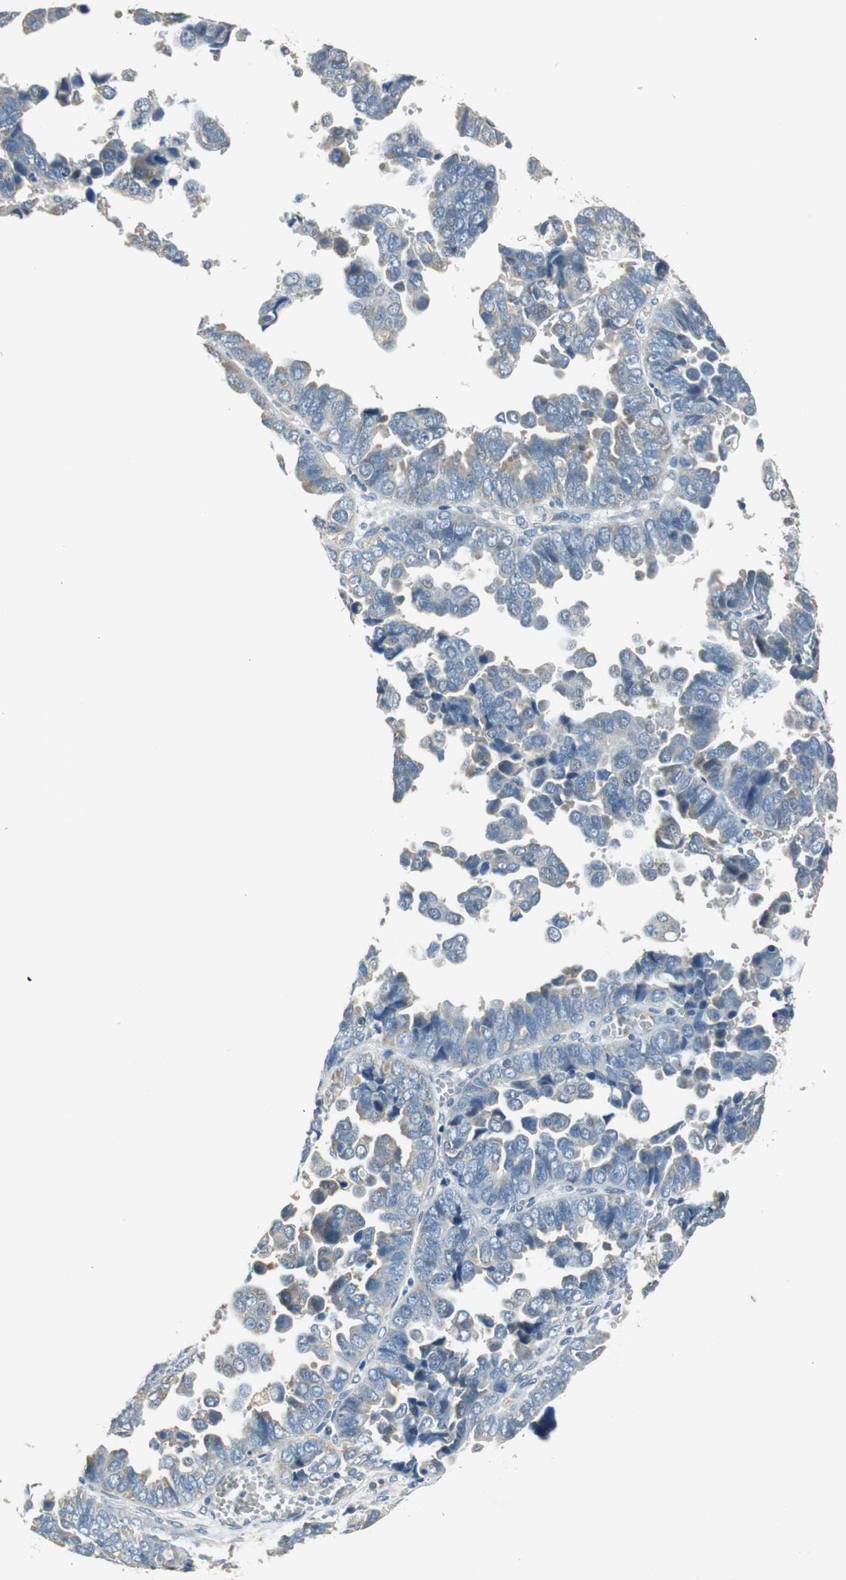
{"staining": {"intensity": "weak", "quantity": "25%-75%", "location": "cytoplasmic/membranous"}, "tissue": "endometrial cancer", "cell_type": "Tumor cells", "image_type": "cancer", "snomed": [{"axis": "morphology", "description": "Adenocarcinoma, NOS"}, {"axis": "topography", "description": "Endometrium"}], "caption": "Endometrial cancer (adenocarcinoma) stained for a protein exhibits weak cytoplasmic/membranous positivity in tumor cells.", "gene": "ALDH4A1", "patient": {"sex": "female", "age": 75}}